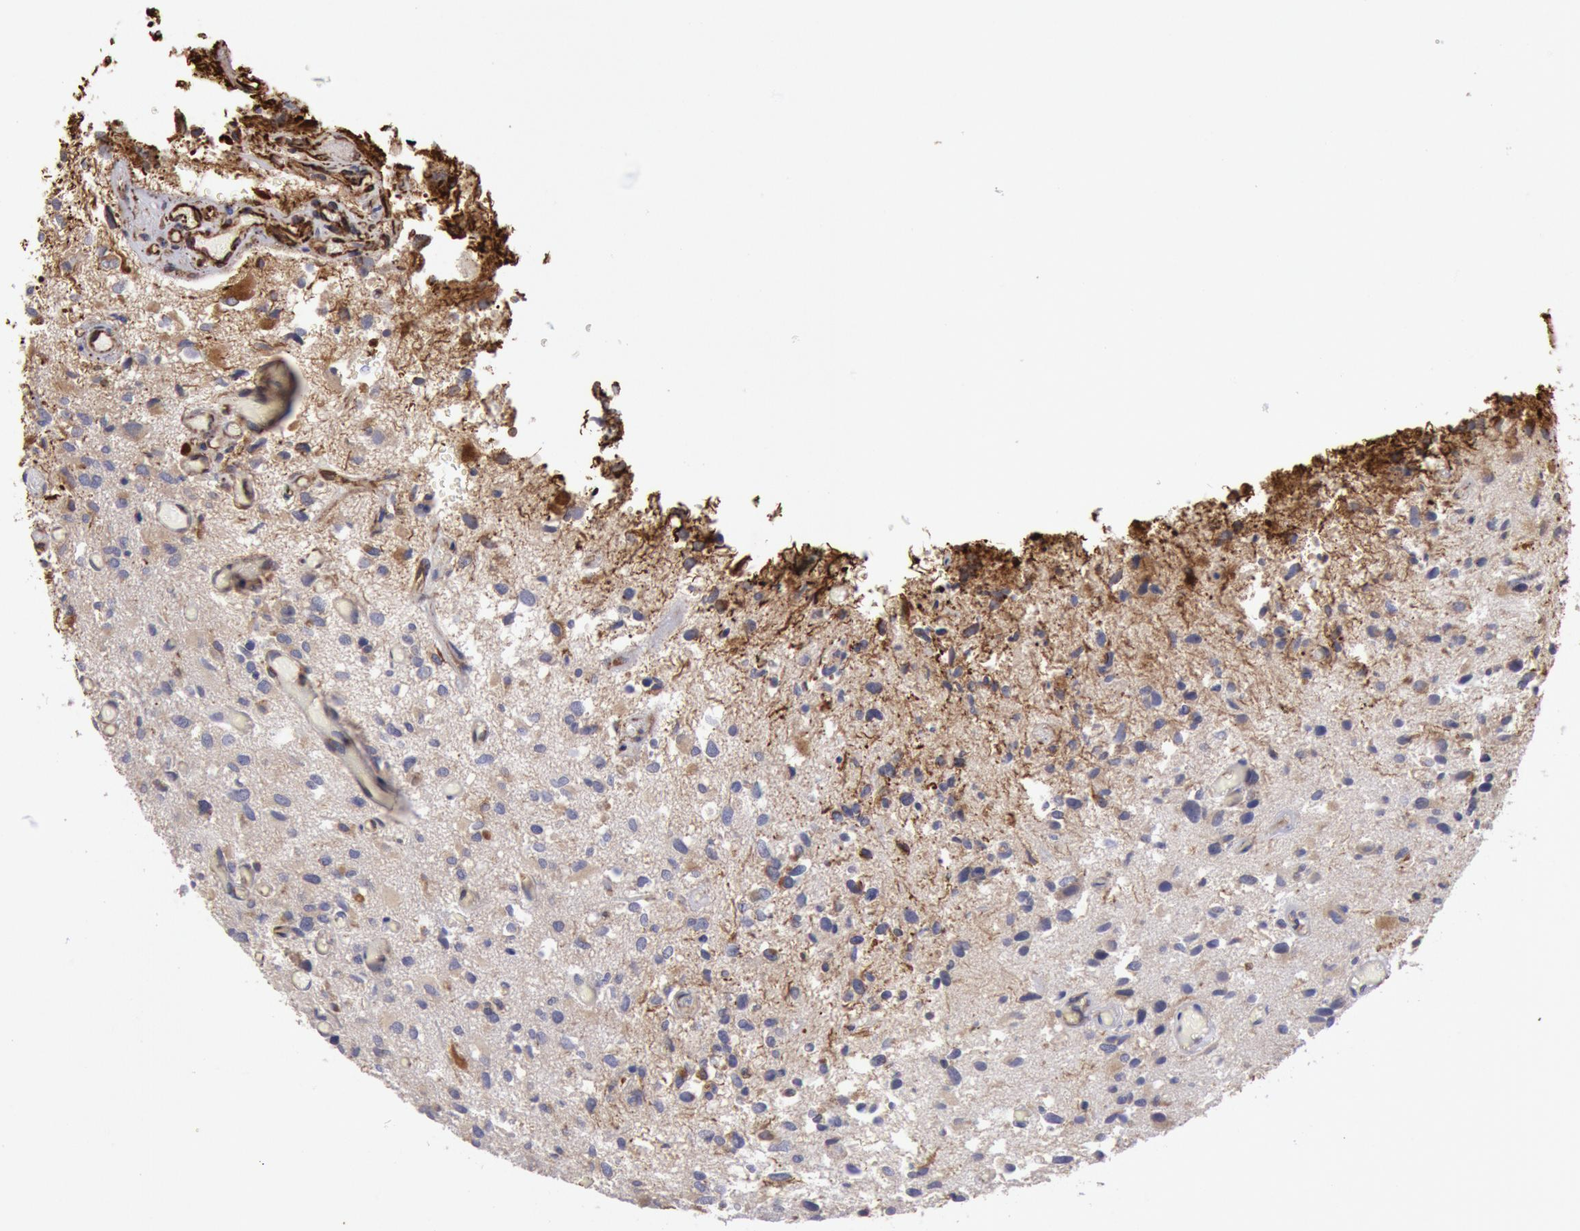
{"staining": {"intensity": "moderate", "quantity": "<25%", "location": "cytoplasmic/membranous"}, "tissue": "glioma", "cell_type": "Tumor cells", "image_type": "cancer", "snomed": [{"axis": "morphology", "description": "Glioma, malignant, High grade"}, {"axis": "topography", "description": "Brain"}], "caption": "This is an image of IHC staining of malignant glioma (high-grade), which shows moderate positivity in the cytoplasmic/membranous of tumor cells.", "gene": "RNF139", "patient": {"sex": "male", "age": 69}}